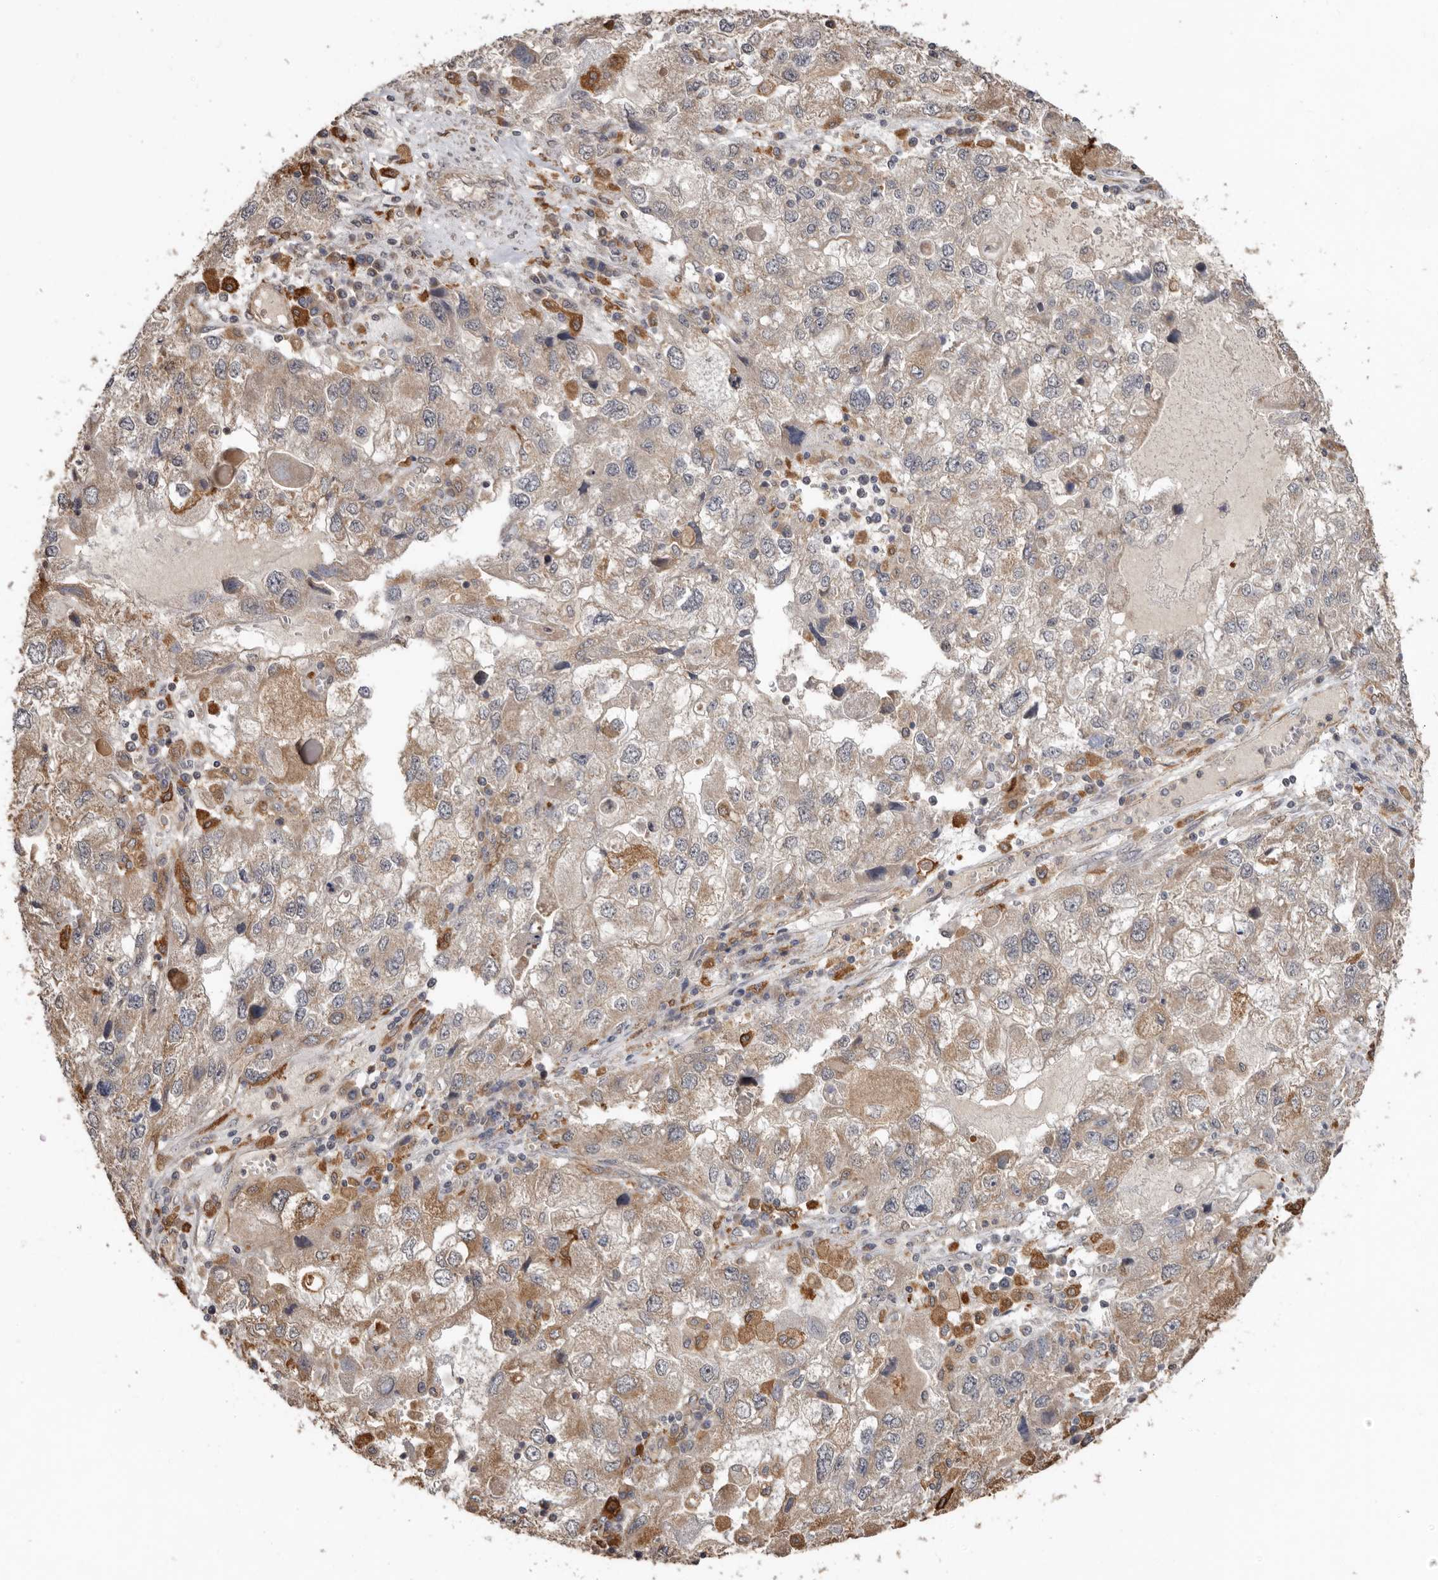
{"staining": {"intensity": "moderate", "quantity": "25%-75%", "location": "cytoplasmic/membranous"}, "tissue": "endometrial cancer", "cell_type": "Tumor cells", "image_type": "cancer", "snomed": [{"axis": "morphology", "description": "Adenocarcinoma, NOS"}, {"axis": "topography", "description": "Endometrium"}], "caption": "DAB (3,3'-diaminobenzidine) immunohistochemical staining of endometrial cancer (adenocarcinoma) shows moderate cytoplasmic/membranous protein expression in about 25%-75% of tumor cells. The staining is performed using DAB (3,3'-diaminobenzidine) brown chromogen to label protein expression. The nuclei are counter-stained blue using hematoxylin.", "gene": "RSPO2", "patient": {"sex": "female", "age": 49}}